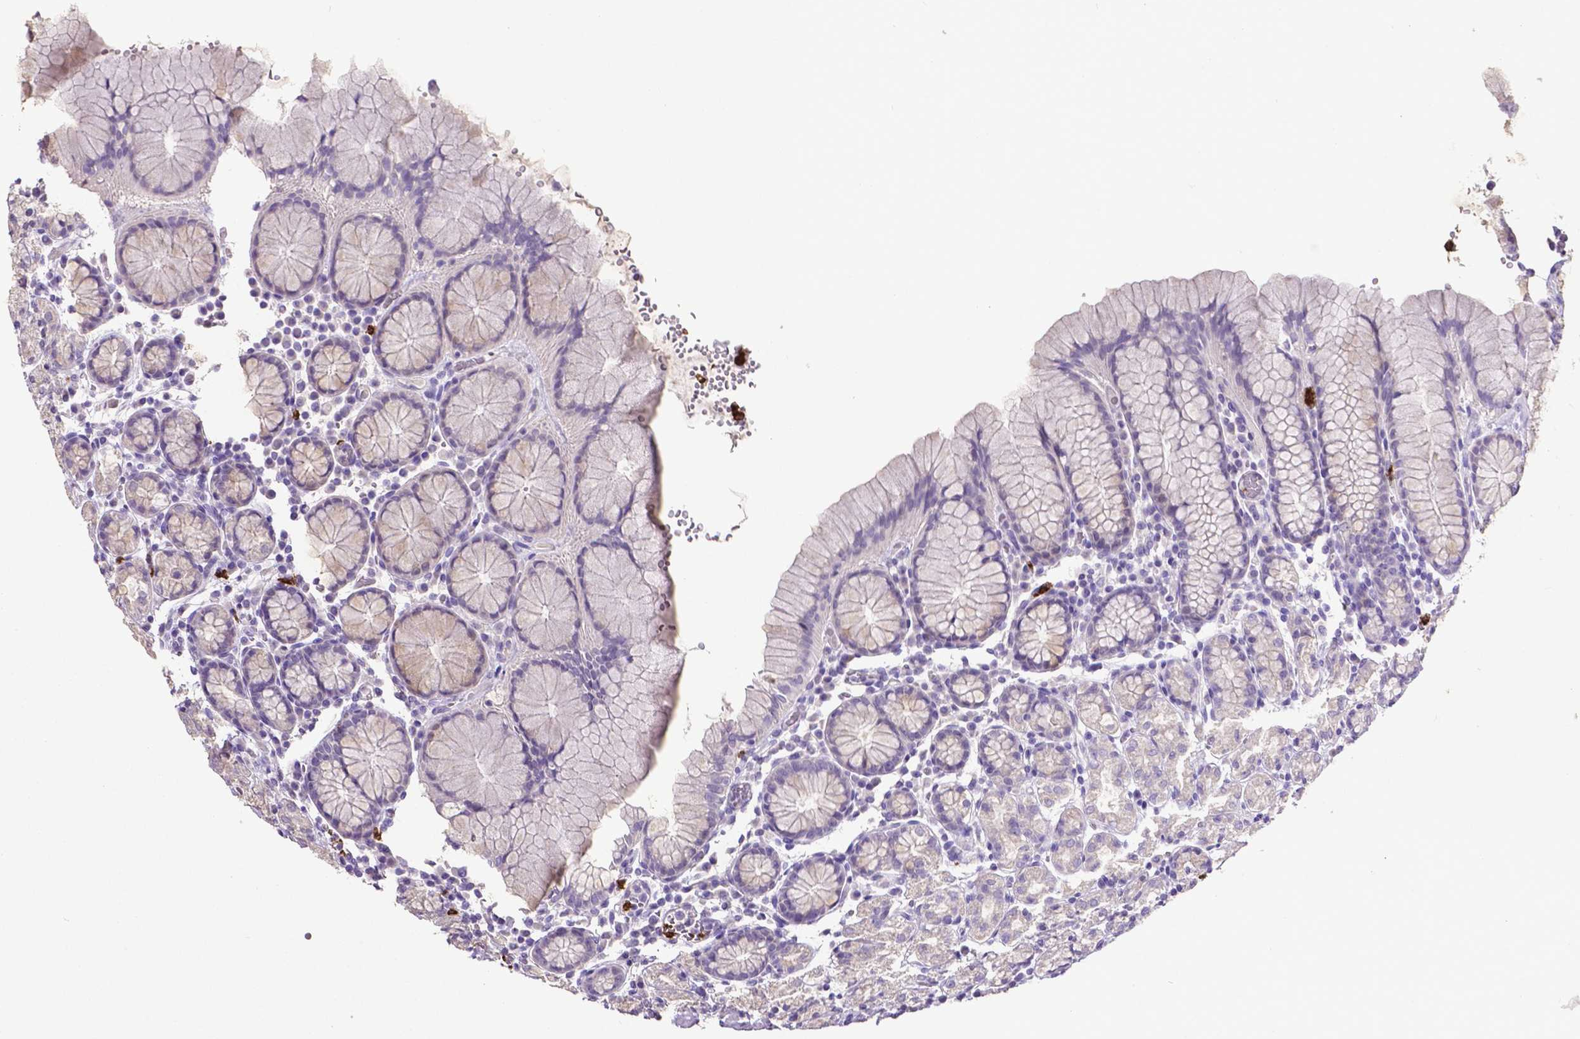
{"staining": {"intensity": "negative", "quantity": "none", "location": "none"}, "tissue": "stomach", "cell_type": "Glandular cells", "image_type": "normal", "snomed": [{"axis": "morphology", "description": "Normal tissue, NOS"}, {"axis": "topography", "description": "Stomach, upper"}, {"axis": "topography", "description": "Stomach"}], "caption": "Immunohistochemistry micrograph of unremarkable stomach: stomach stained with DAB (3,3'-diaminobenzidine) reveals no significant protein expression in glandular cells.", "gene": "MMP9", "patient": {"sex": "male", "age": 62}}